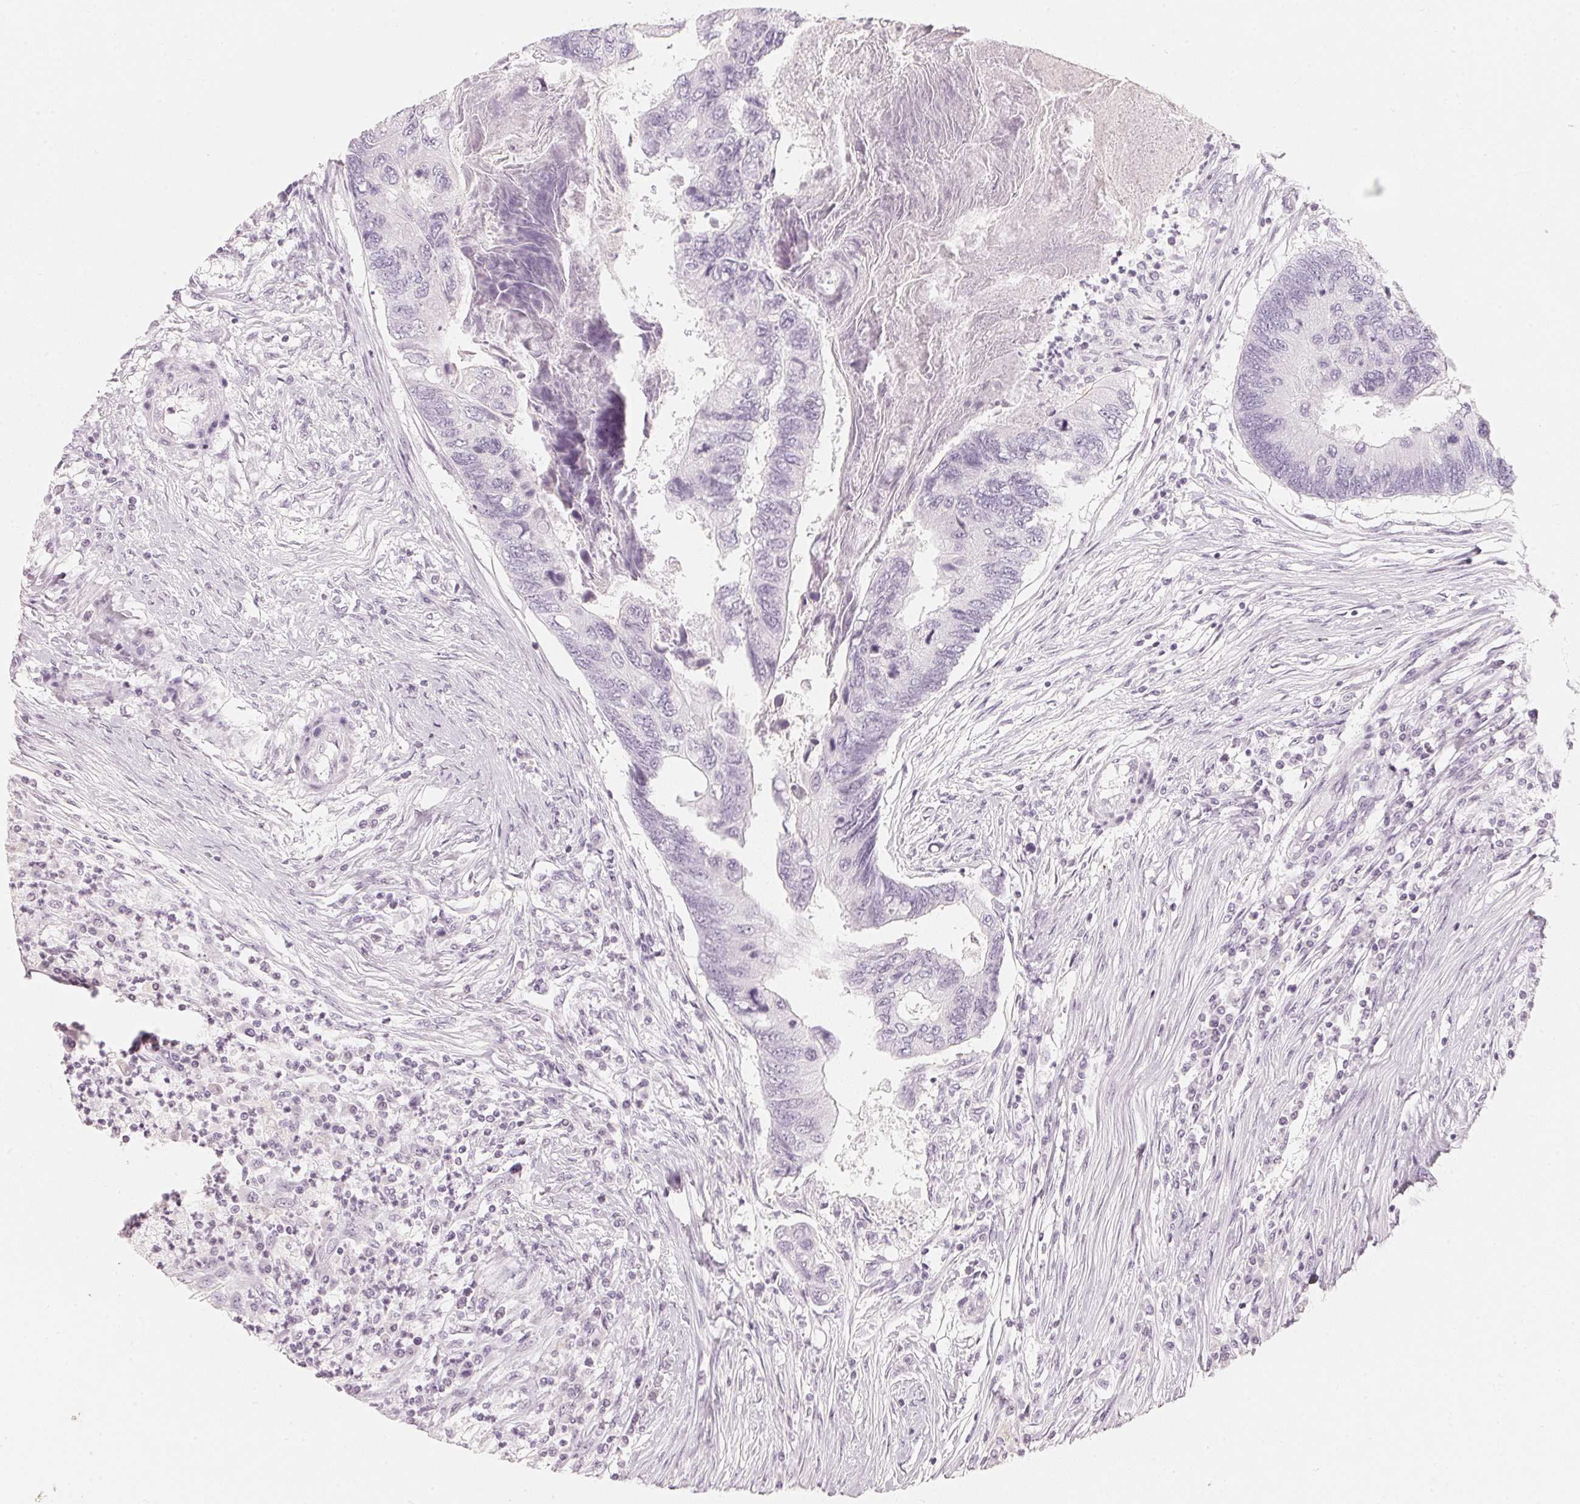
{"staining": {"intensity": "negative", "quantity": "none", "location": "none"}, "tissue": "colorectal cancer", "cell_type": "Tumor cells", "image_type": "cancer", "snomed": [{"axis": "morphology", "description": "Adenocarcinoma, NOS"}, {"axis": "topography", "description": "Colon"}], "caption": "Colorectal adenocarcinoma was stained to show a protein in brown. There is no significant expression in tumor cells.", "gene": "SLC22A8", "patient": {"sex": "female", "age": 67}}